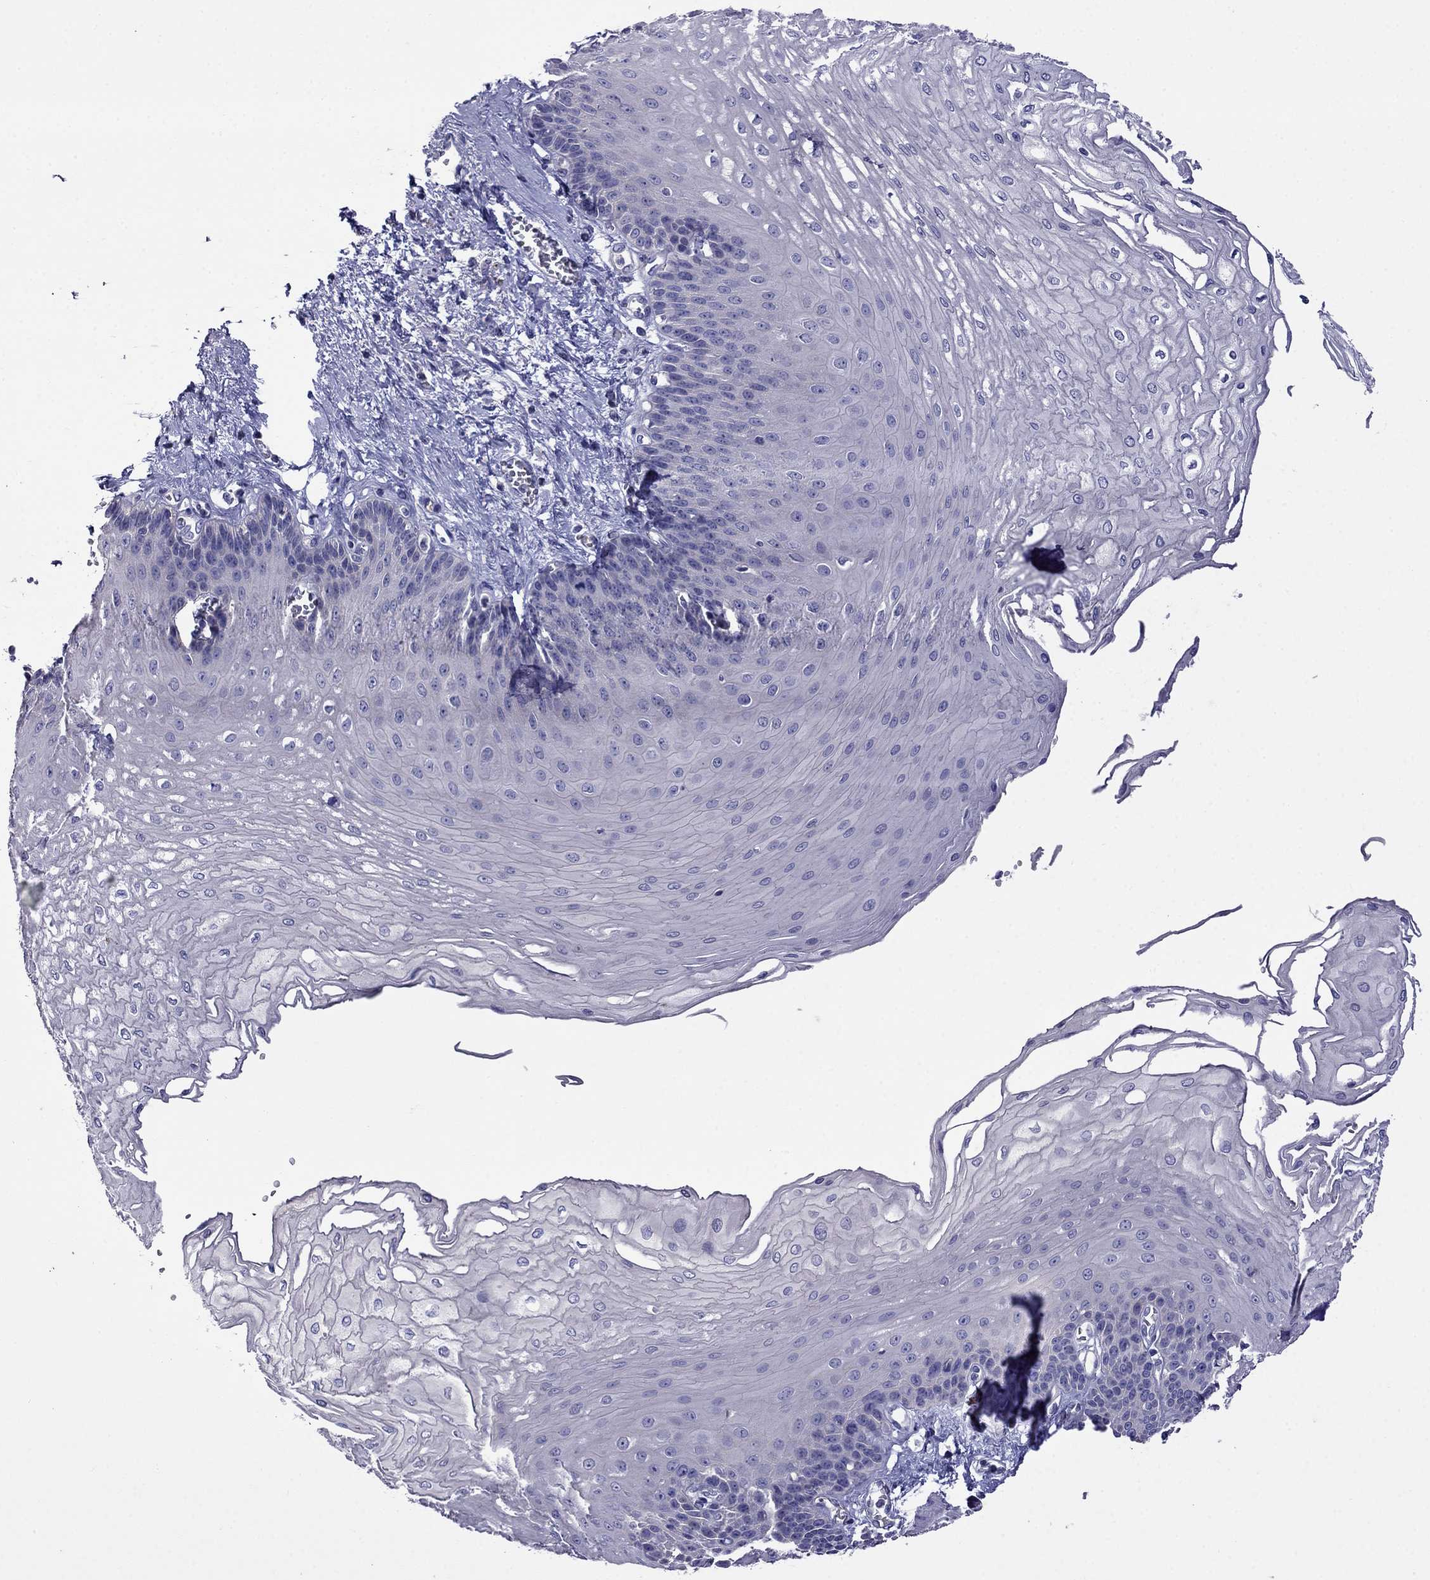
{"staining": {"intensity": "negative", "quantity": "none", "location": "none"}, "tissue": "esophagus", "cell_type": "Squamous epithelial cells", "image_type": "normal", "snomed": [{"axis": "morphology", "description": "Normal tissue, NOS"}, {"axis": "topography", "description": "Esophagus"}], "caption": "The micrograph shows no staining of squamous epithelial cells in benign esophagus. (Brightfield microscopy of DAB (3,3'-diaminobenzidine) IHC at high magnification).", "gene": "STAR", "patient": {"sex": "female", "age": 62}}